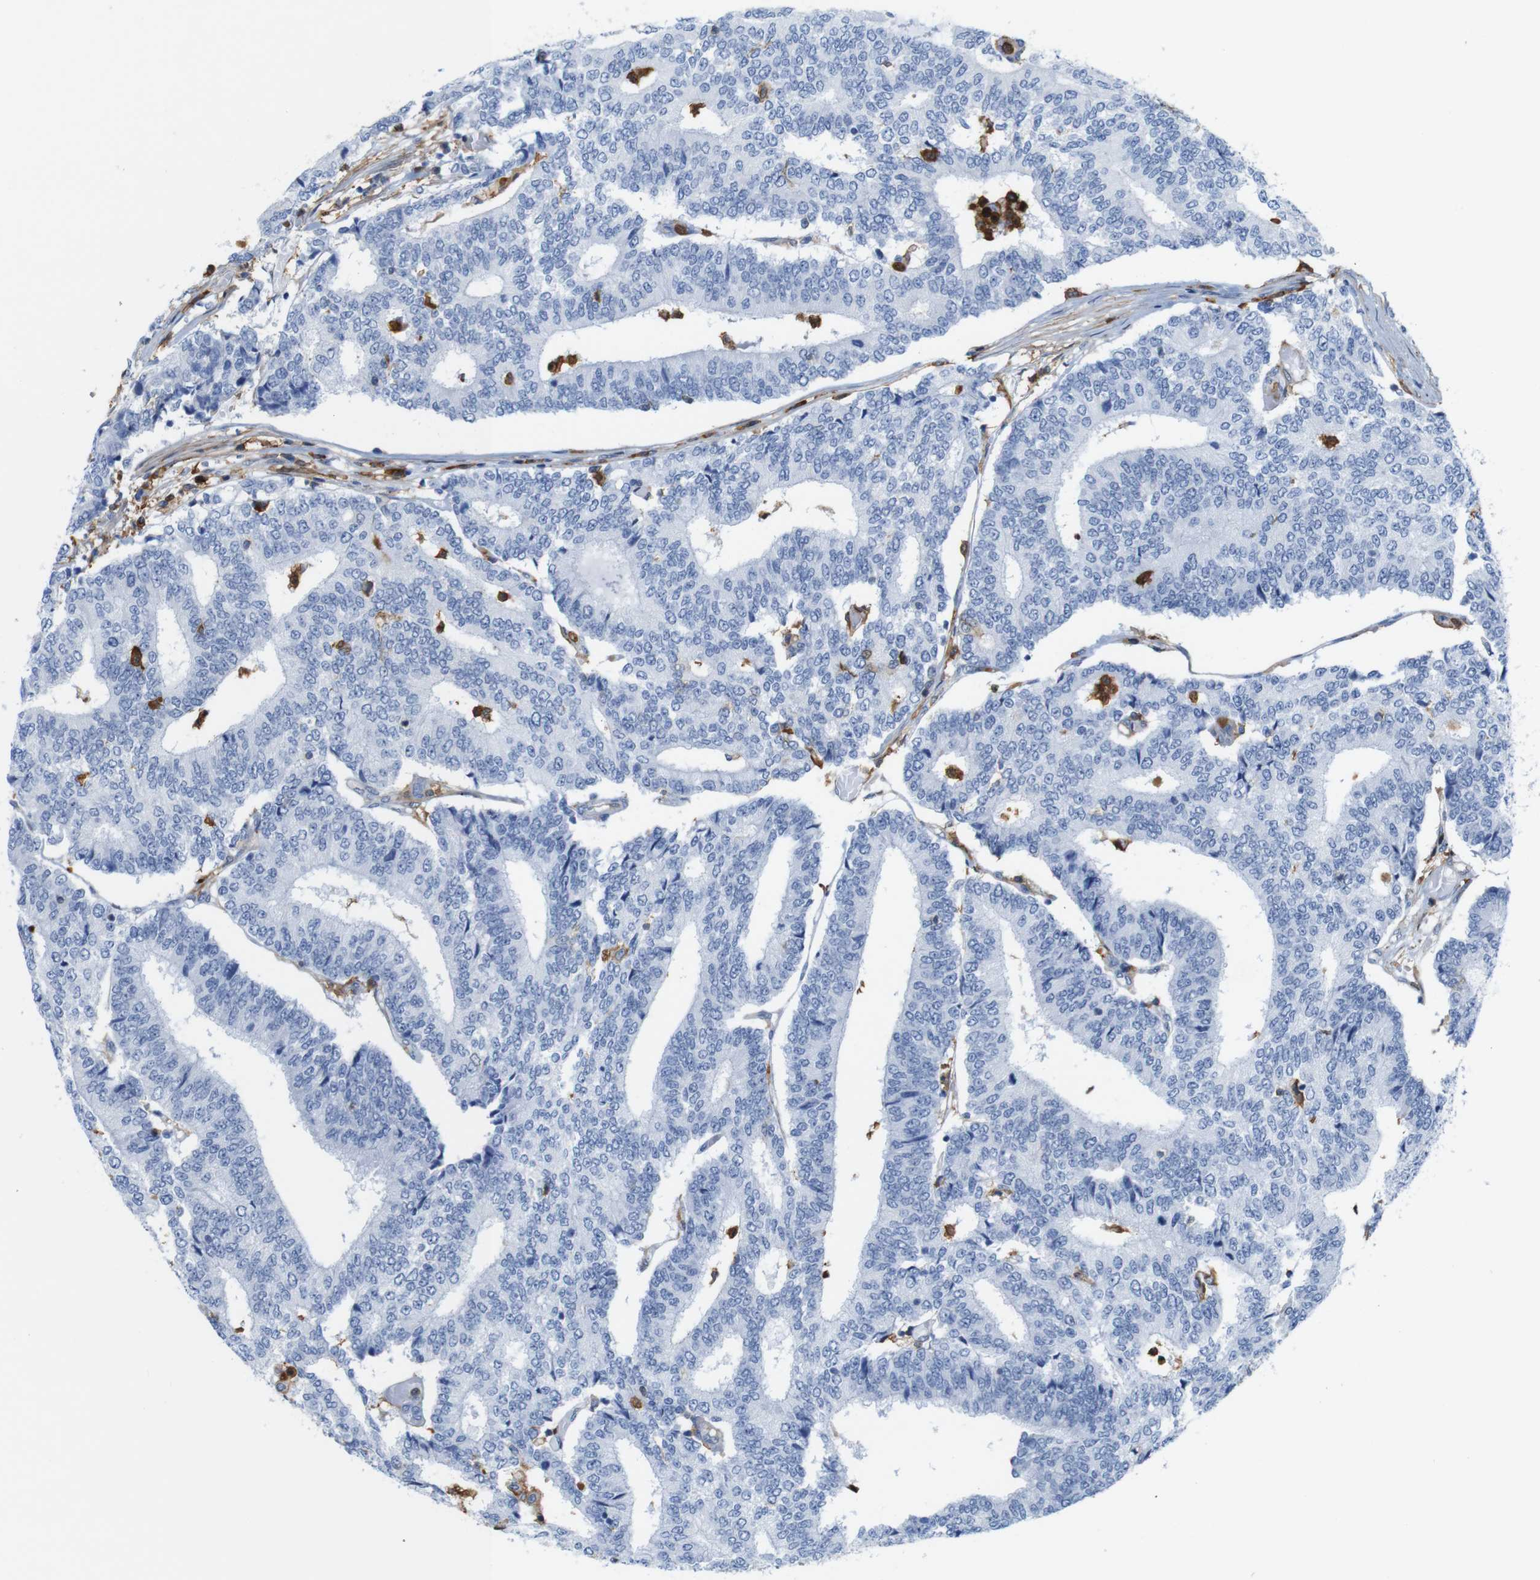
{"staining": {"intensity": "negative", "quantity": "none", "location": "none"}, "tissue": "prostate cancer", "cell_type": "Tumor cells", "image_type": "cancer", "snomed": [{"axis": "morphology", "description": "Normal tissue, NOS"}, {"axis": "morphology", "description": "Adenocarcinoma, High grade"}, {"axis": "topography", "description": "Prostate"}, {"axis": "topography", "description": "Seminal veicle"}], "caption": "Tumor cells show no significant protein staining in prostate cancer.", "gene": "ANXA1", "patient": {"sex": "male", "age": 55}}